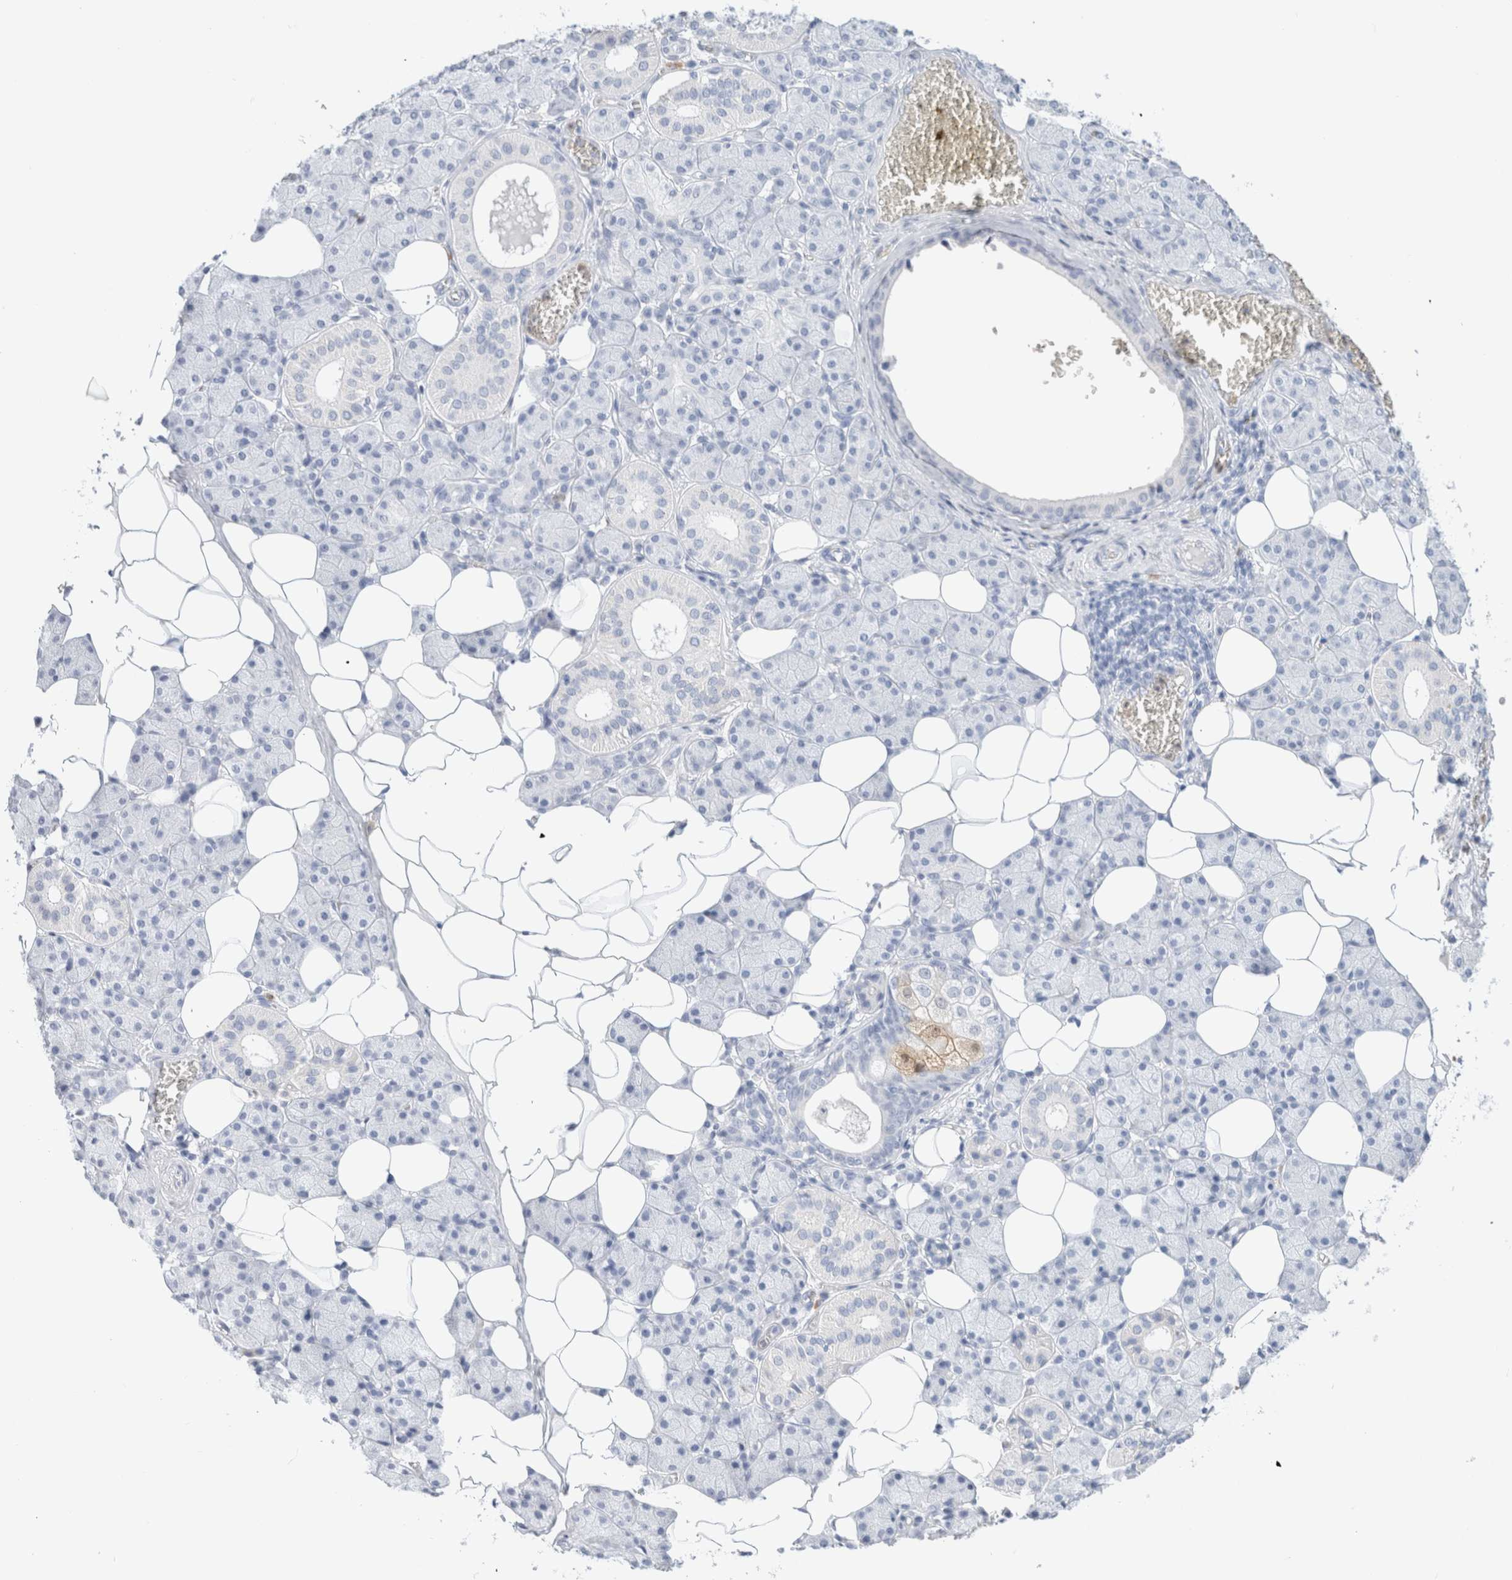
{"staining": {"intensity": "negative", "quantity": "none", "location": "none"}, "tissue": "salivary gland", "cell_type": "Glandular cells", "image_type": "normal", "snomed": [{"axis": "morphology", "description": "Normal tissue, NOS"}, {"axis": "topography", "description": "Salivary gland"}], "caption": "This is an immunohistochemistry histopathology image of benign human salivary gland. There is no staining in glandular cells.", "gene": "ARG1", "patient": {"sex": "female", "age": 33}}